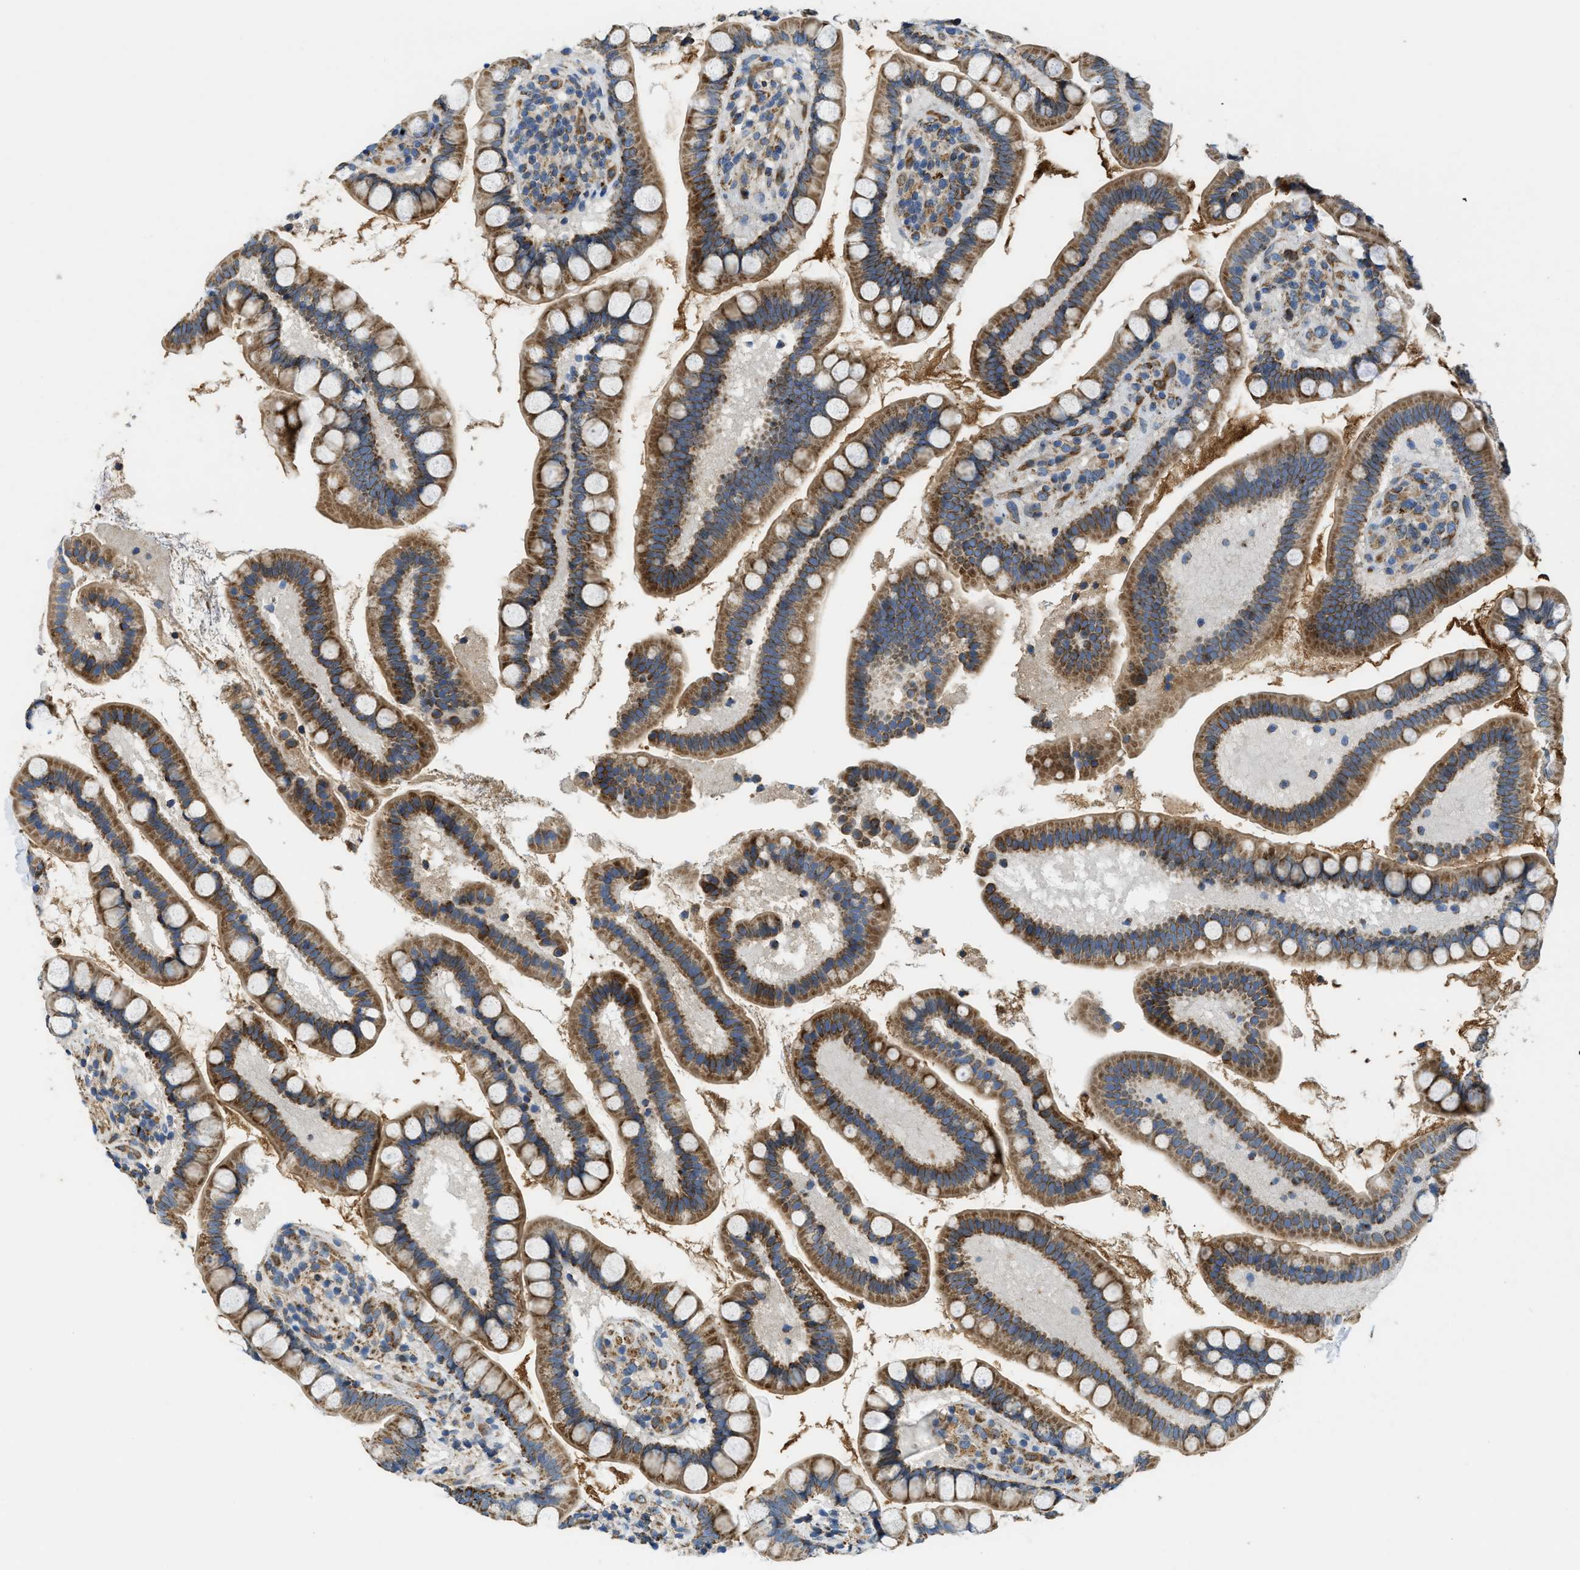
{"staining": {"intensity": "strong", "quantity": ">75%", "location": "cytoplasmic/membranous"}, "tissue": "small intestine", "cell_type": "Glandular cells", "image_type": "normal", "snomed": [{"axis": "morphology", "description": "Normal tissue, NOS"}, {"axis": "topography", "description": "Small intestine"}], "caption": "An image of small intestine stained for a protein demonstrates strong cytoplasmic/membranous brown staining in glandular cells.", "gene": "STK33", "patient": {"sex": "female", "age": 84}}